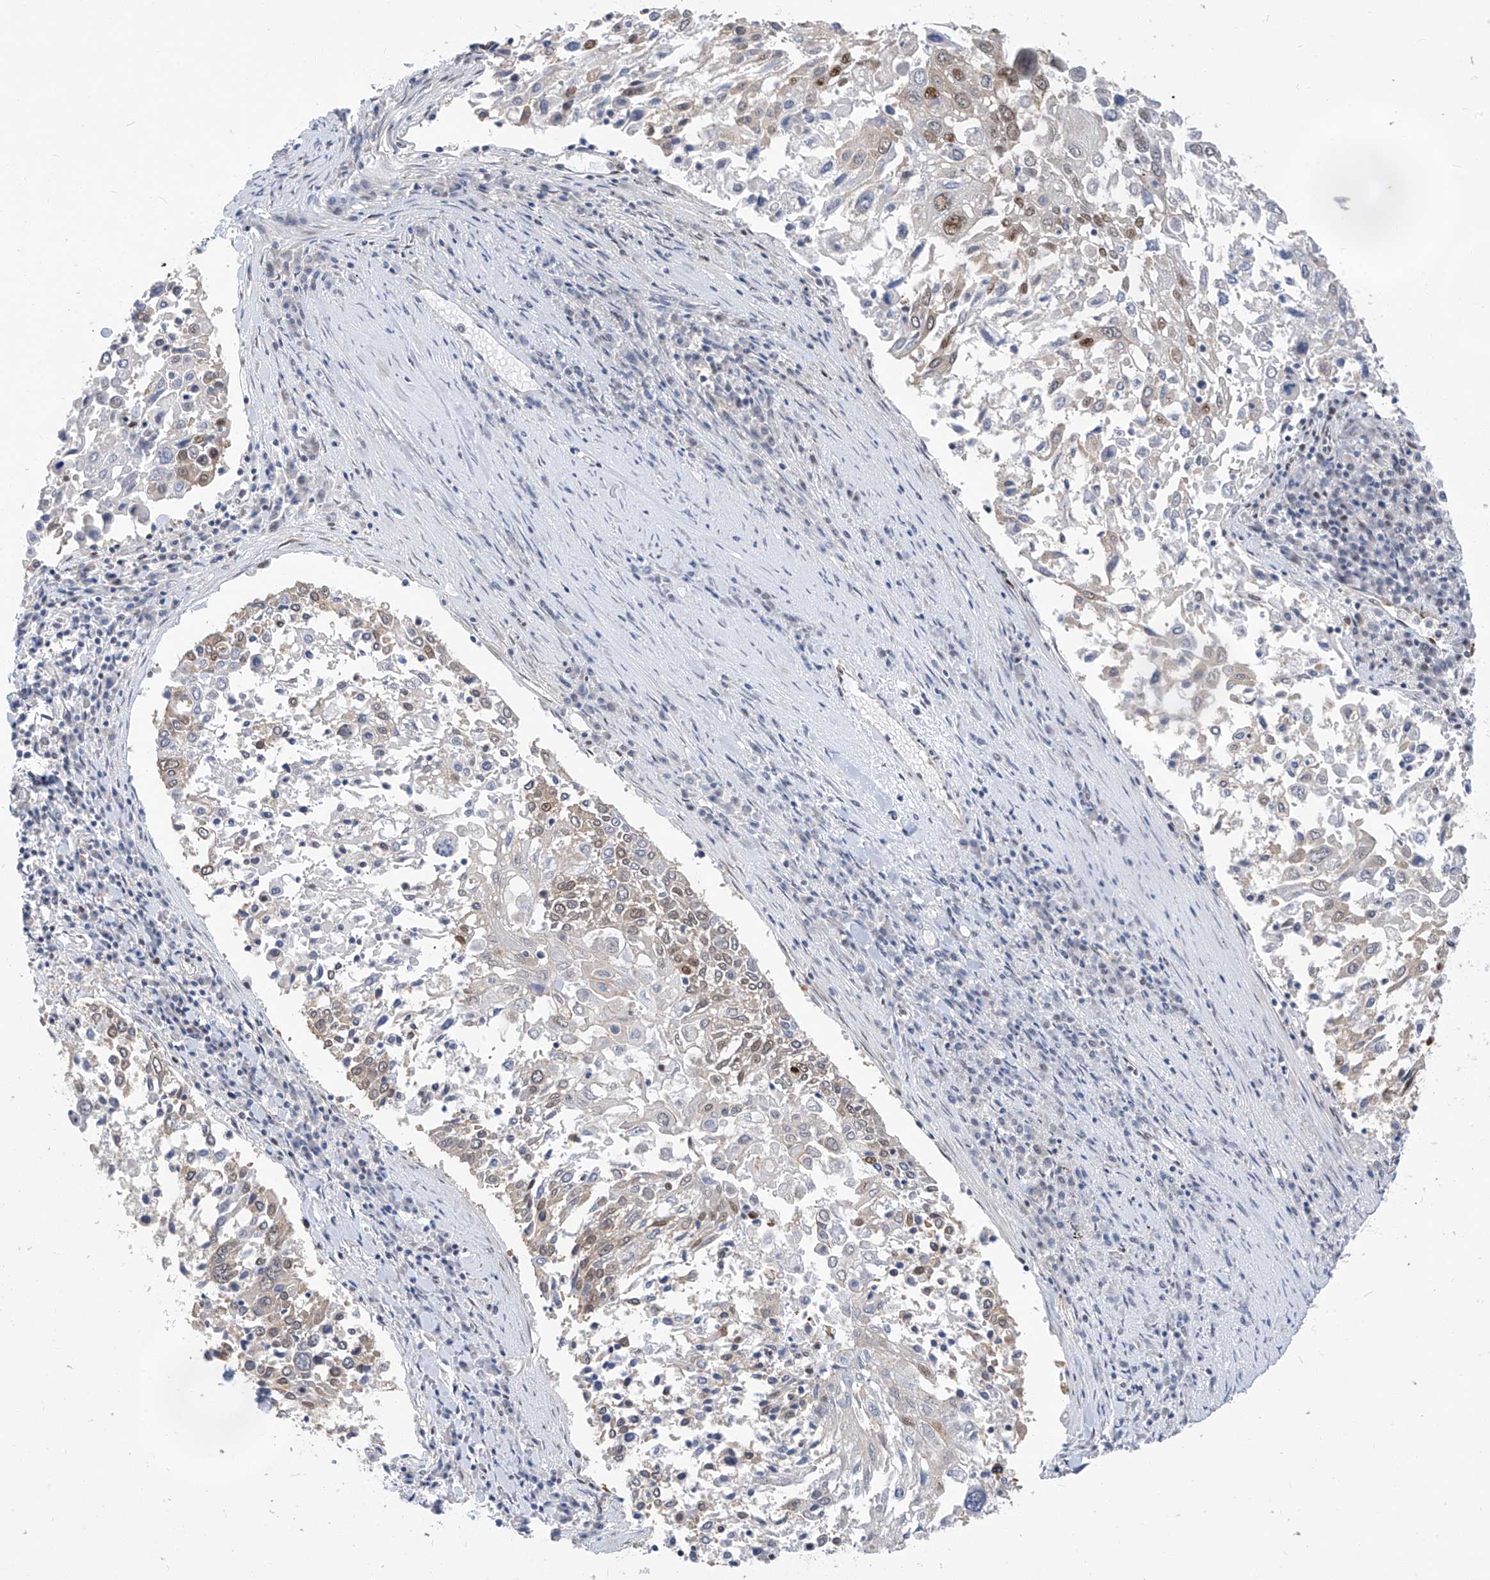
{"staining": {"intensity": "weak", "quantity": "<25%", "location": "nuclear"}, "tissue": "lung cancer", "cell_type": "Tumor cells", "image_type": "cancer", "snomed": [{"axis": "morphology", "description": "Squamous cell carcinoma, NOS"}, {"axis": "topography", "description": "Lung"}], "caption": "DAB immunohistochemical staining of human squamous cell carcinoma (lung) displays no significant expression in tumor cells.", "gene": "KHSRP", "patient": {"sex": "male", "age": 65}}